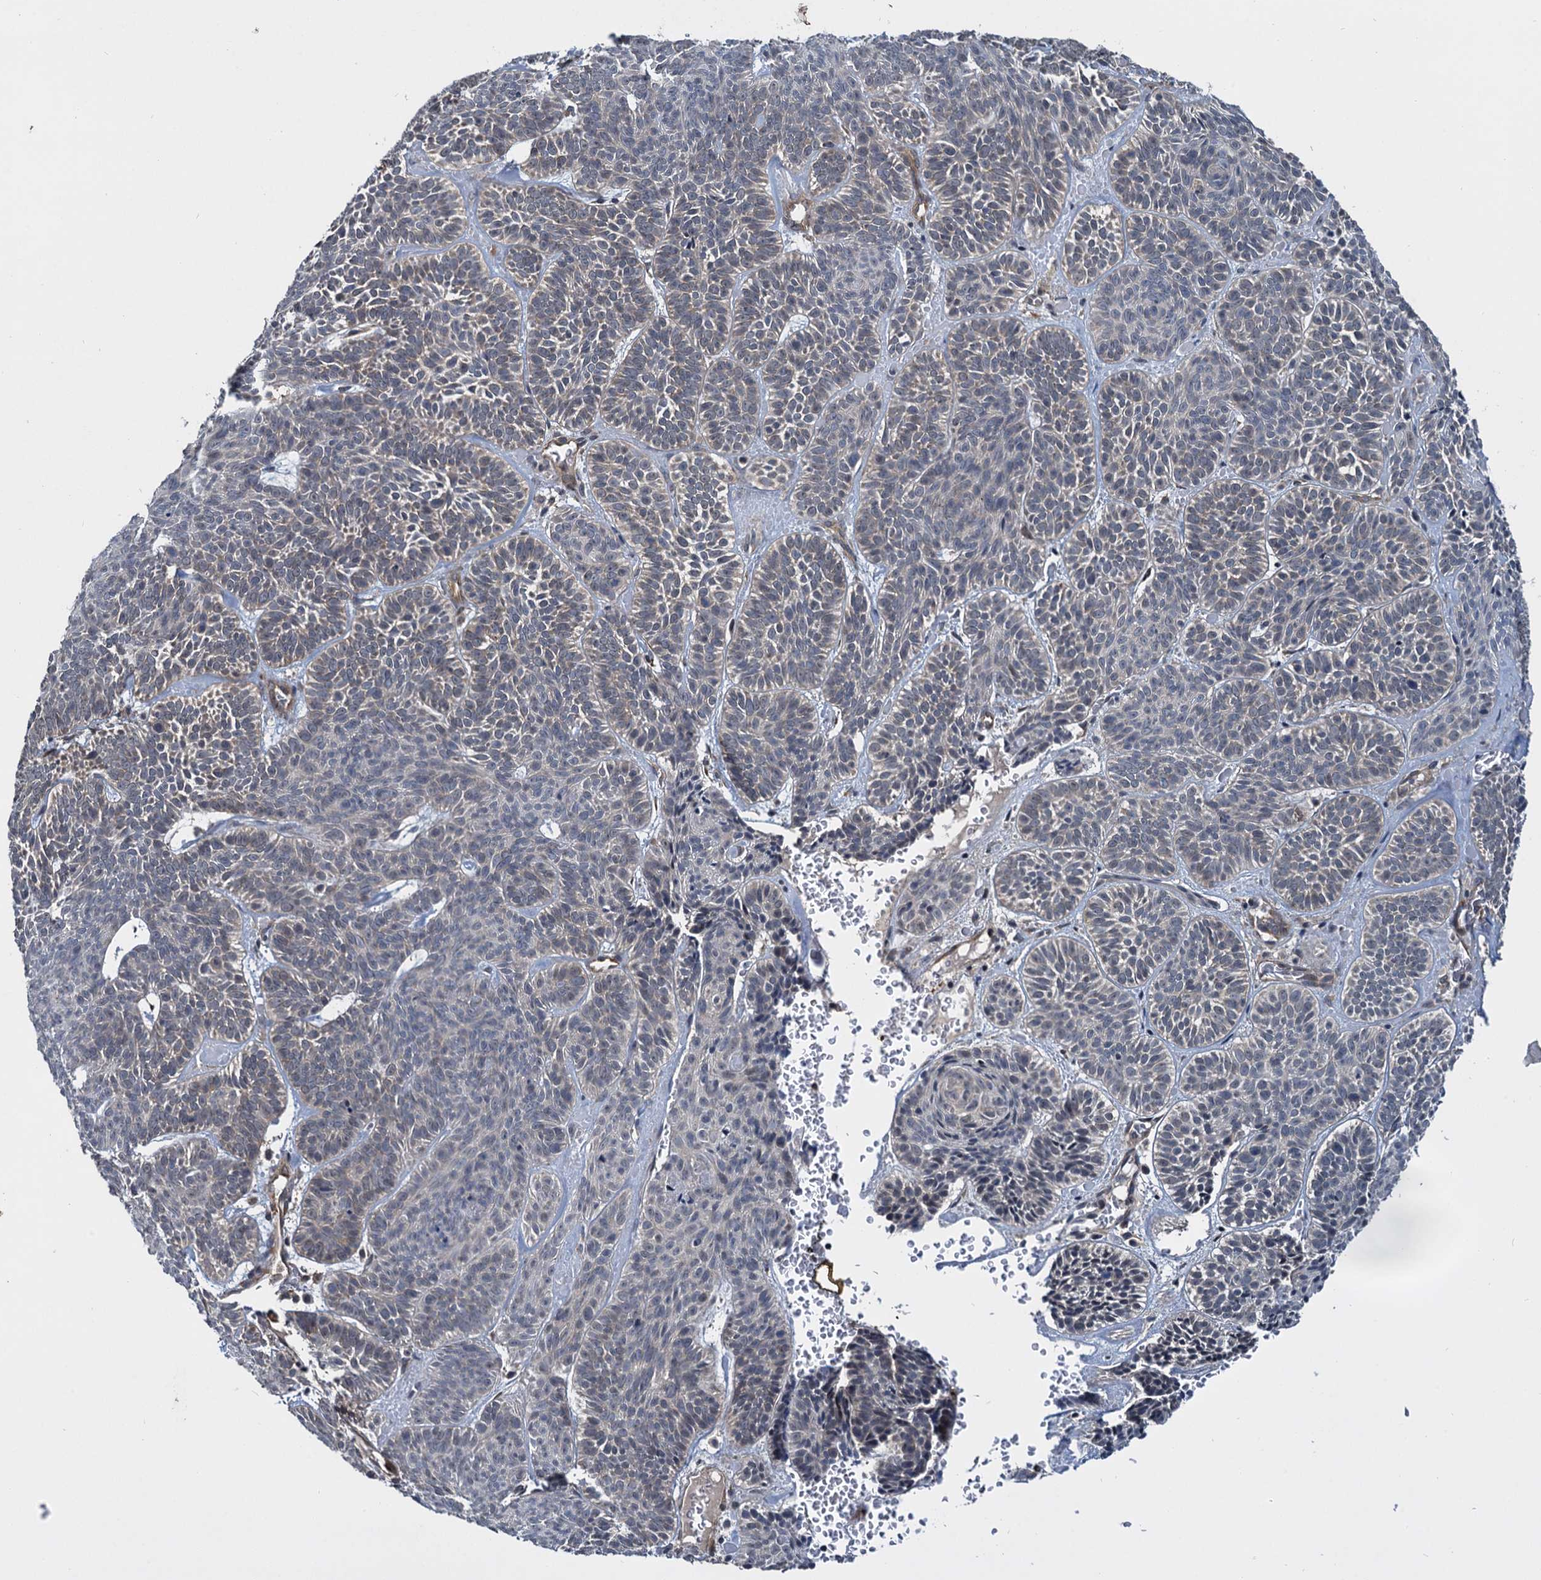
{"staining": {"intensity": "negative", "quantity": "none", "location": "none"}, "tissue": "skin cancer", "cell_type": "Tumor cells", "image_type": "cancer", "snomed": [{"axis": "morphology", "description": "Basal cell carcinoma"}, {"axis": "topography", "description": "Skin"}], "caption": "There is no significant positivity in tumor cells of skin cancer (basal cell carcinoma).", "gene": "ARHGAP42", "patient": {"sex": "male", "age": 85}}